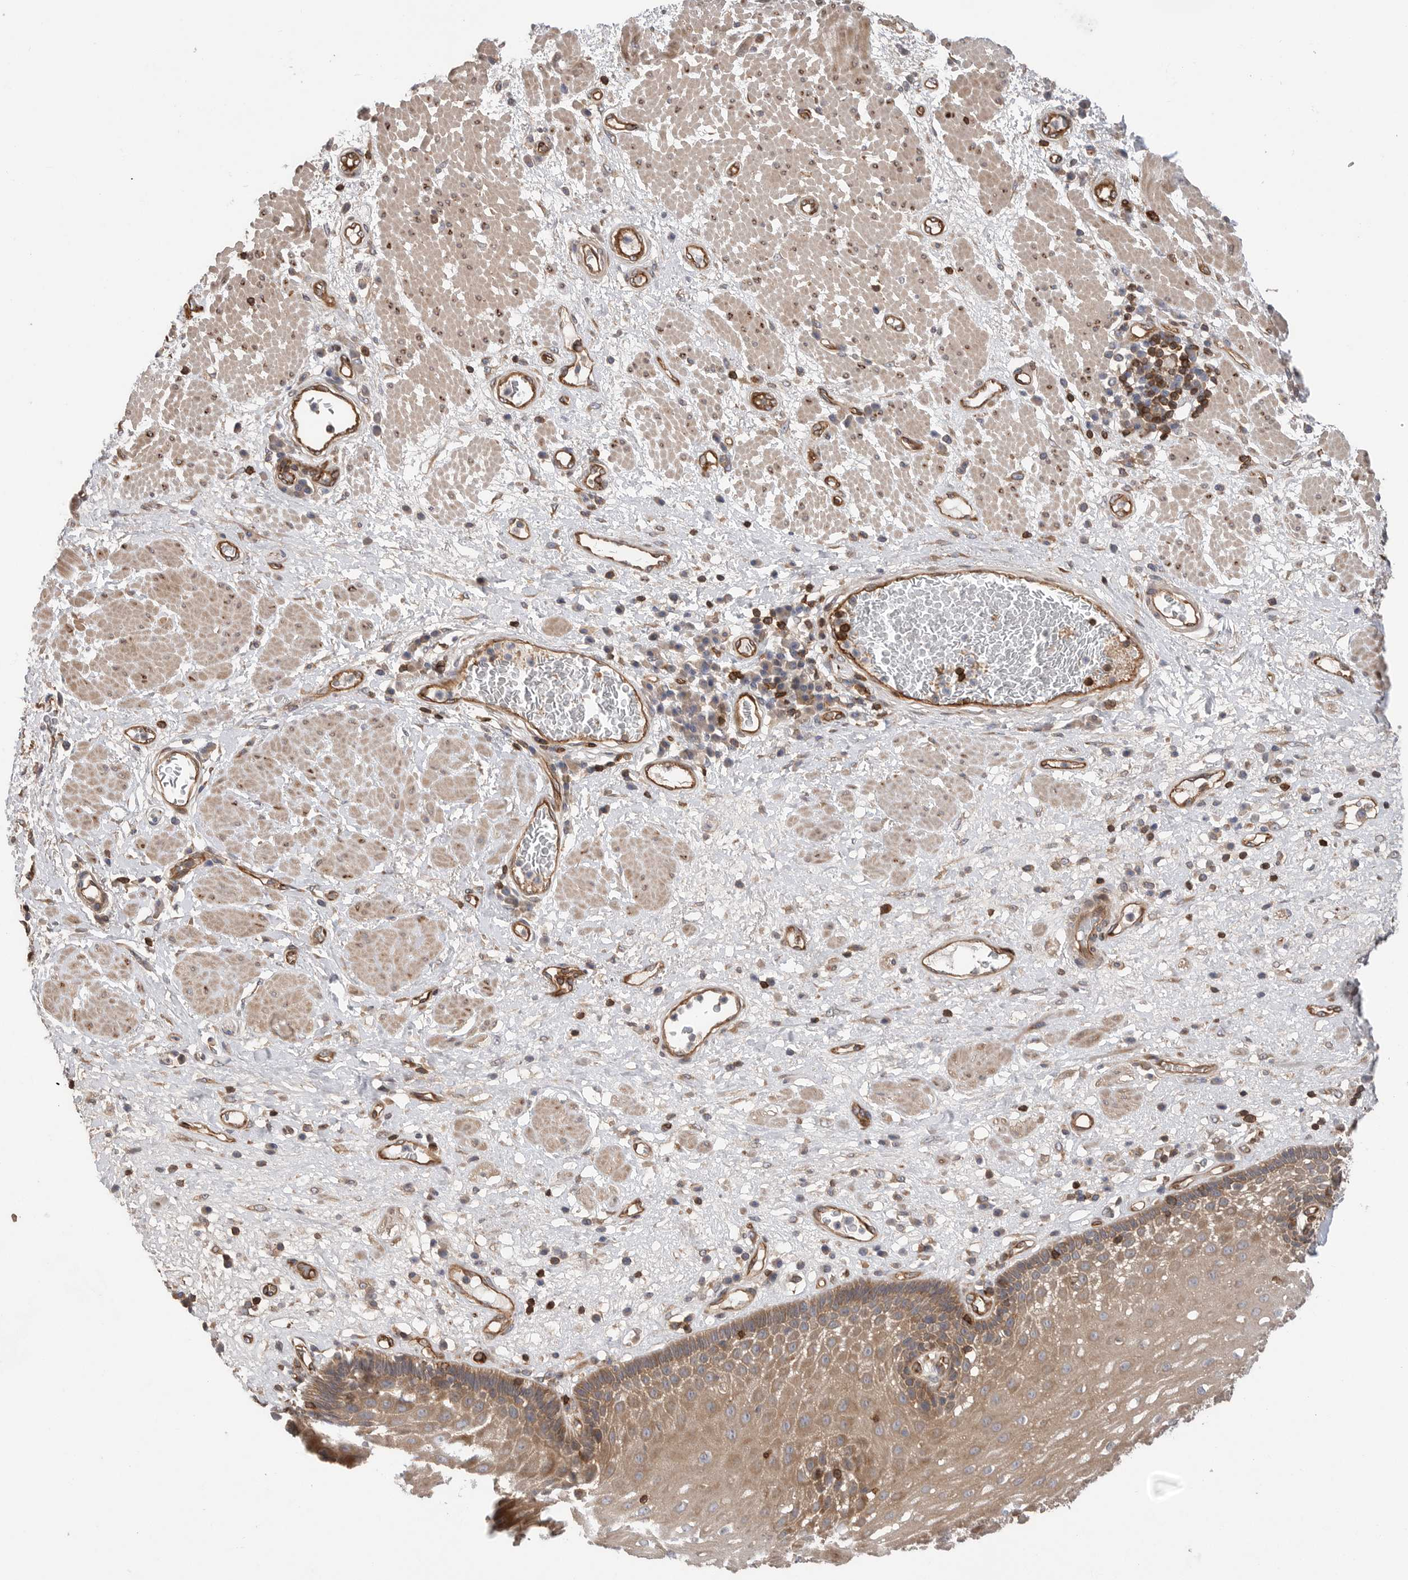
{"staining": {"intensity": "moderate", "quantity": ">75%", "location": "cytoplasmic/membranous"}, "tissue": "esophagus", "cell_type": "Squamous epithelial cells", "image_type": "normal", "snomed": [{"axis": "morphology", "description": "Normal tissue, NOS"}, {"axis": "morphology", "description": "Adenocarcinoma, NOS"}, {"axis": "topography", "description": "Esophagus"}], "caption": "The histopathology image demonstrates a brown stain indicating the presence of a protein in the cytoplasmic/membranous of squamous epithelial cells in esophagus.", "gene": "PRKCH", "patient": {"sex": "male", "age": 62}}